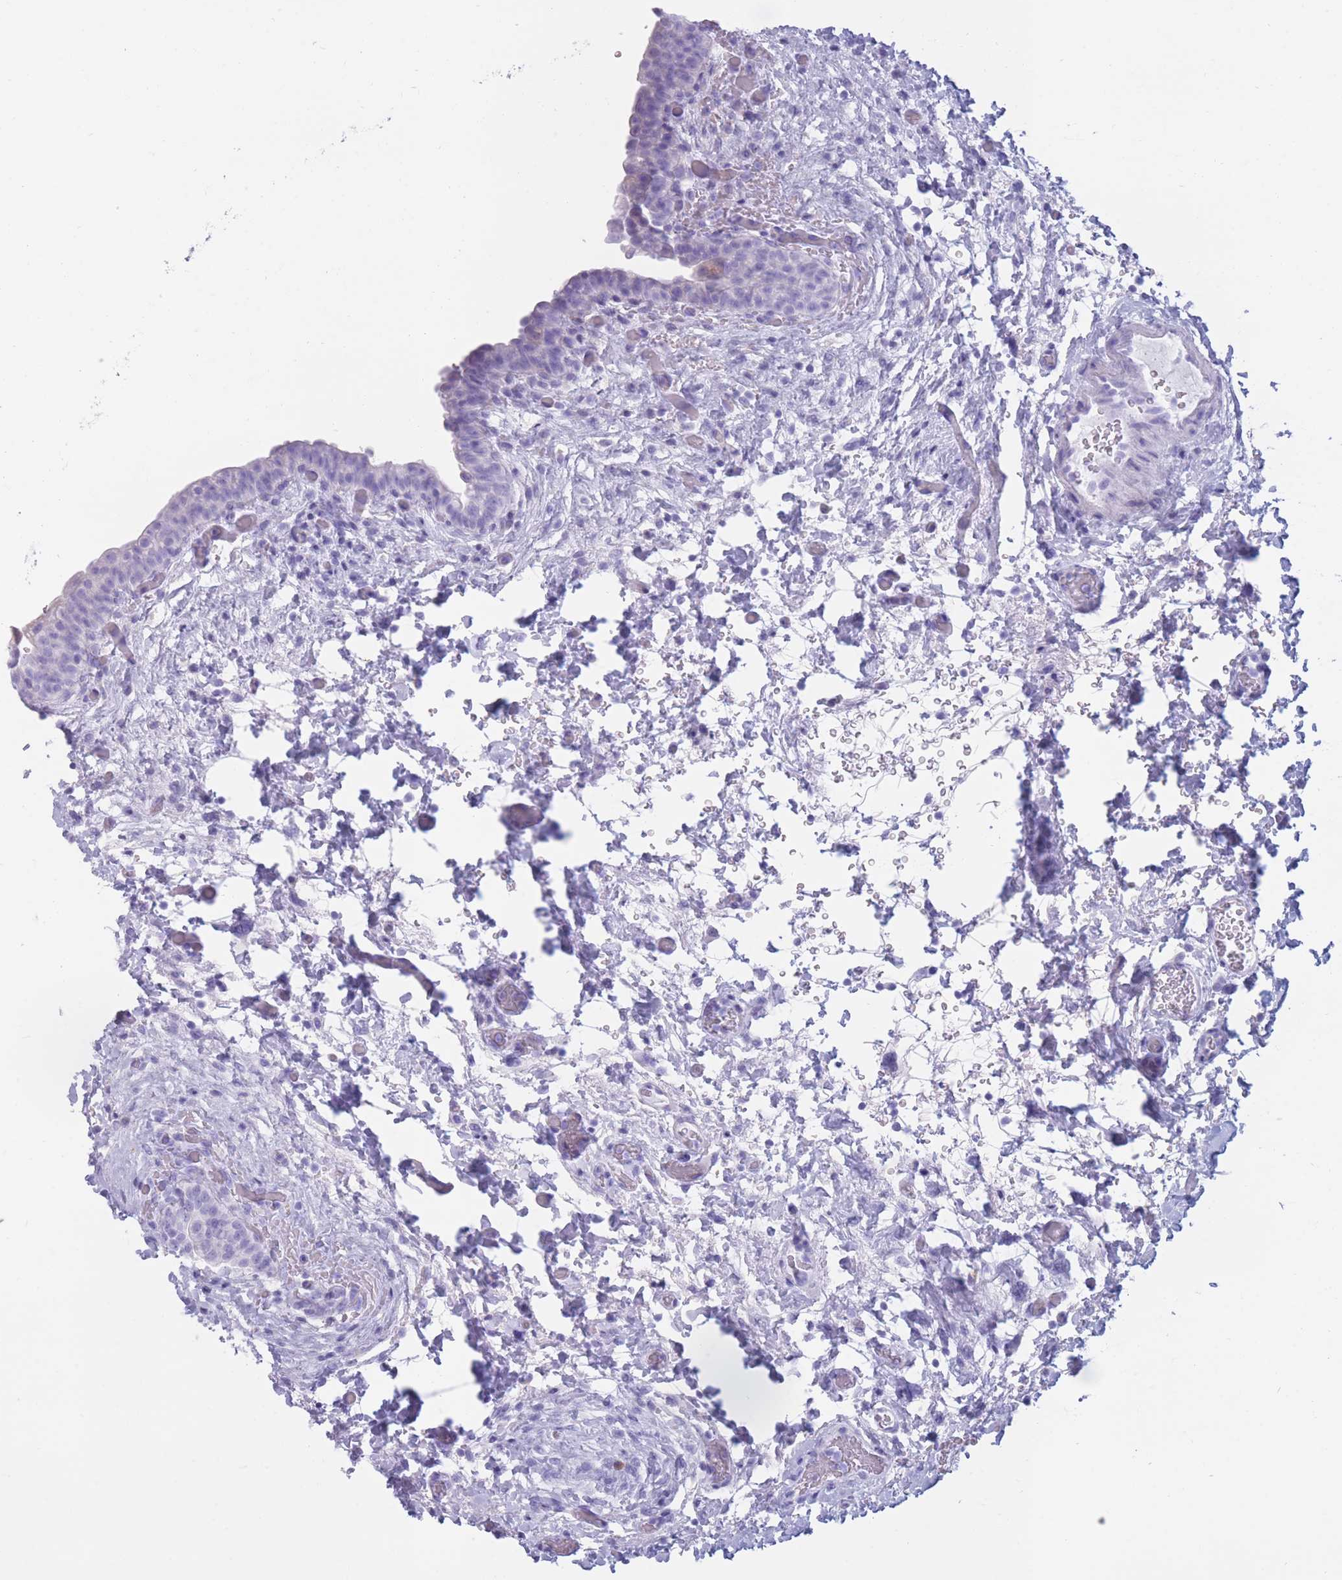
{"staining": {"intensity": "negative", "quantity": "none", "location": "none"}, "tissue": "urinary bladder", "cell_type": "Urothelial cells", "image_type": "normal", "snomed": [{"axis": "morphology", "description": "Normal tissue, NOS"}, {"axis": "topography", "description": "Urinary bladder"}], "caption": "Immunohistochemical staining of normal human urinary bladder exhibits no significant positivity in urothelial cells.", "gene": "COL27A1", "patient": {"sex": "male", "age": 69}}